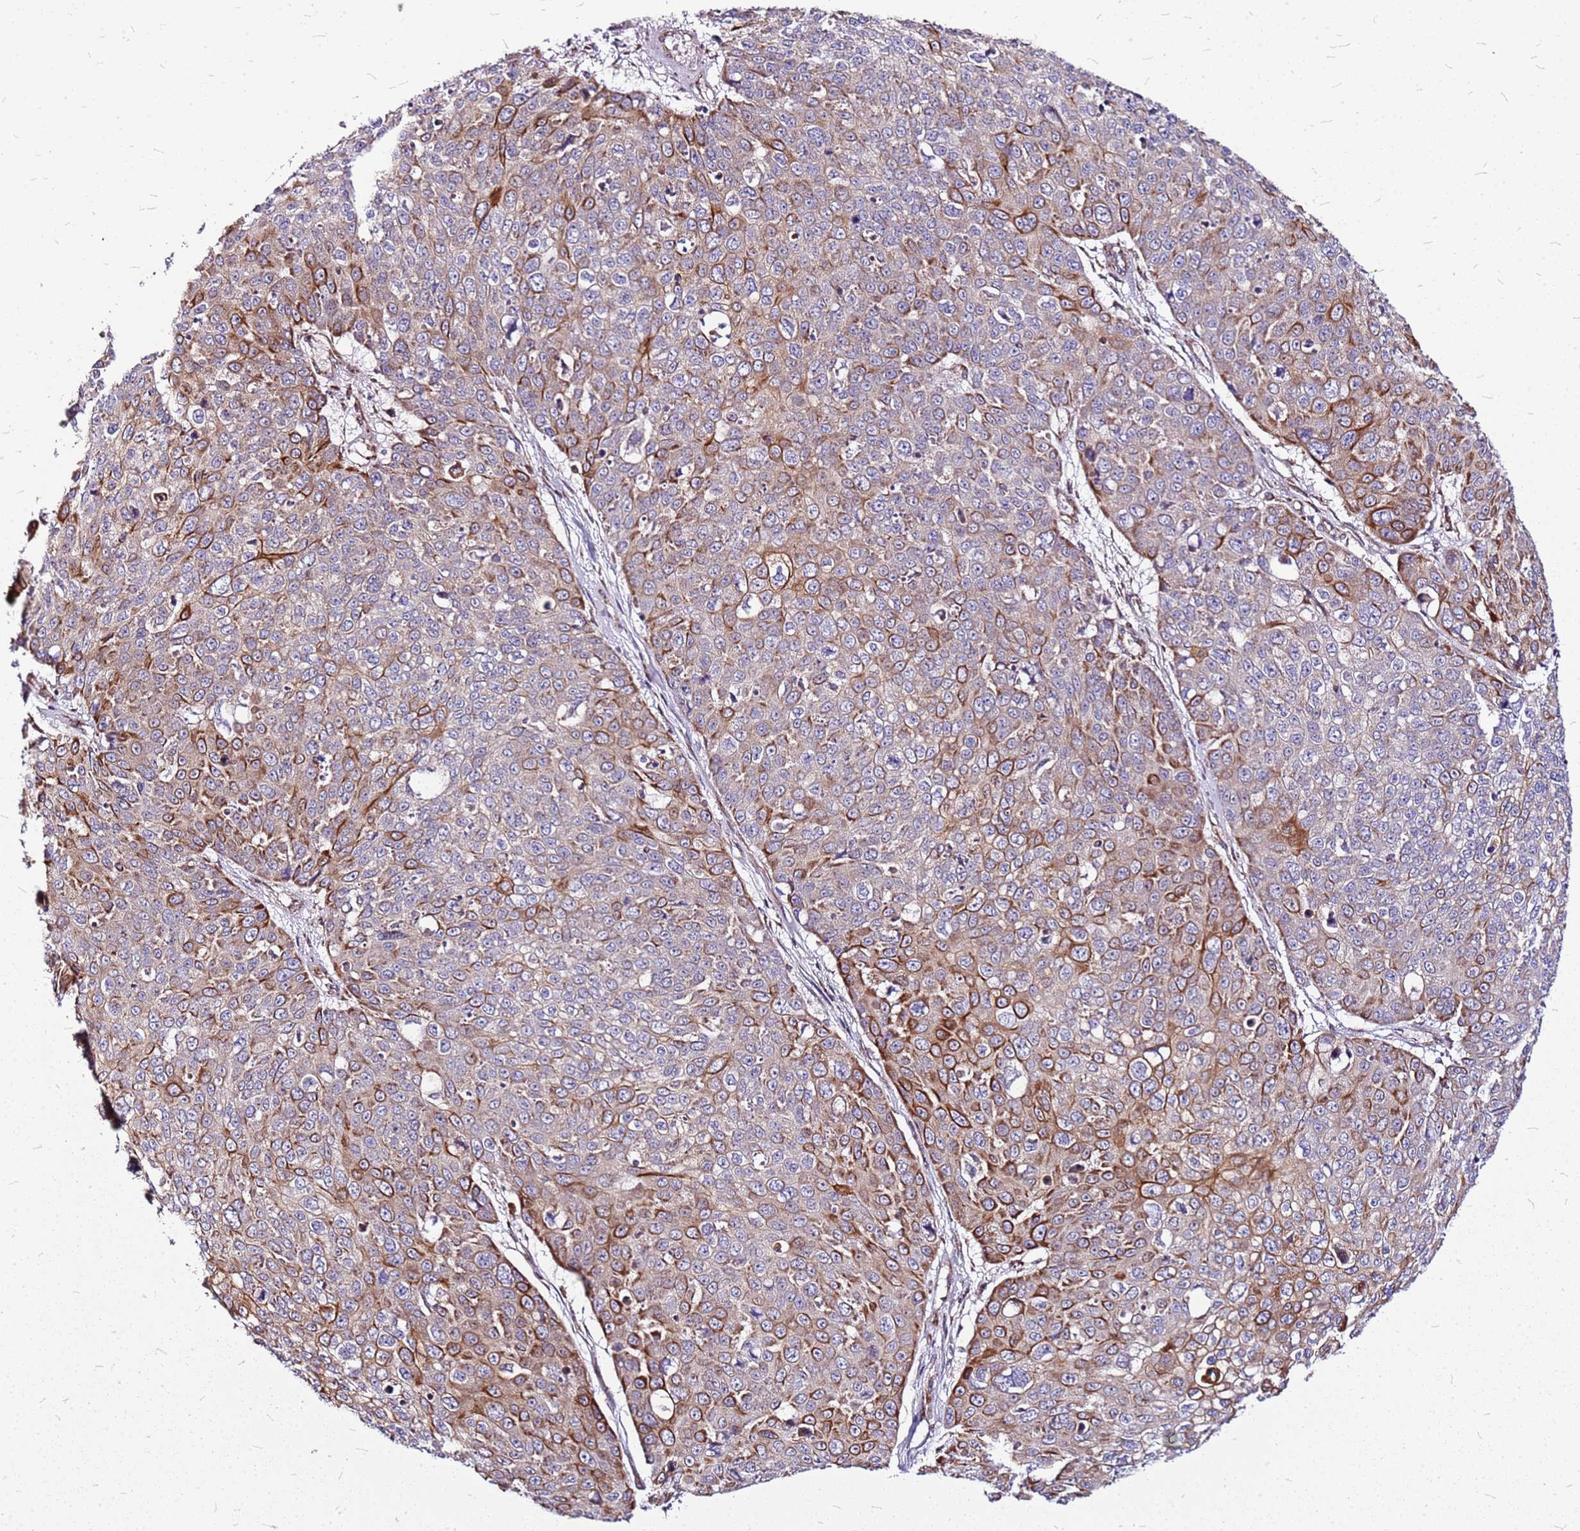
{"staining": {"intensity": "moderate", "quantity": "25%-75%", "location": "cytoplasmic/membranous"}, "tissue": "skin cancer", "cell_type": "Tumor cells", "image_type": "cancer", "snomed": [{"axis": "morphology", "description": "Squamous cell carcinoma, NOS"}, {"axis": "topography", "description": "Skin"}], "caption": "Tumor cells exhibit moderate cytoplasmic/membranous positivity in approximately 25%-75% of cells in skin cancer.", "gene": "OR51T1", "patient": {"sex": "male", "age": 71}}